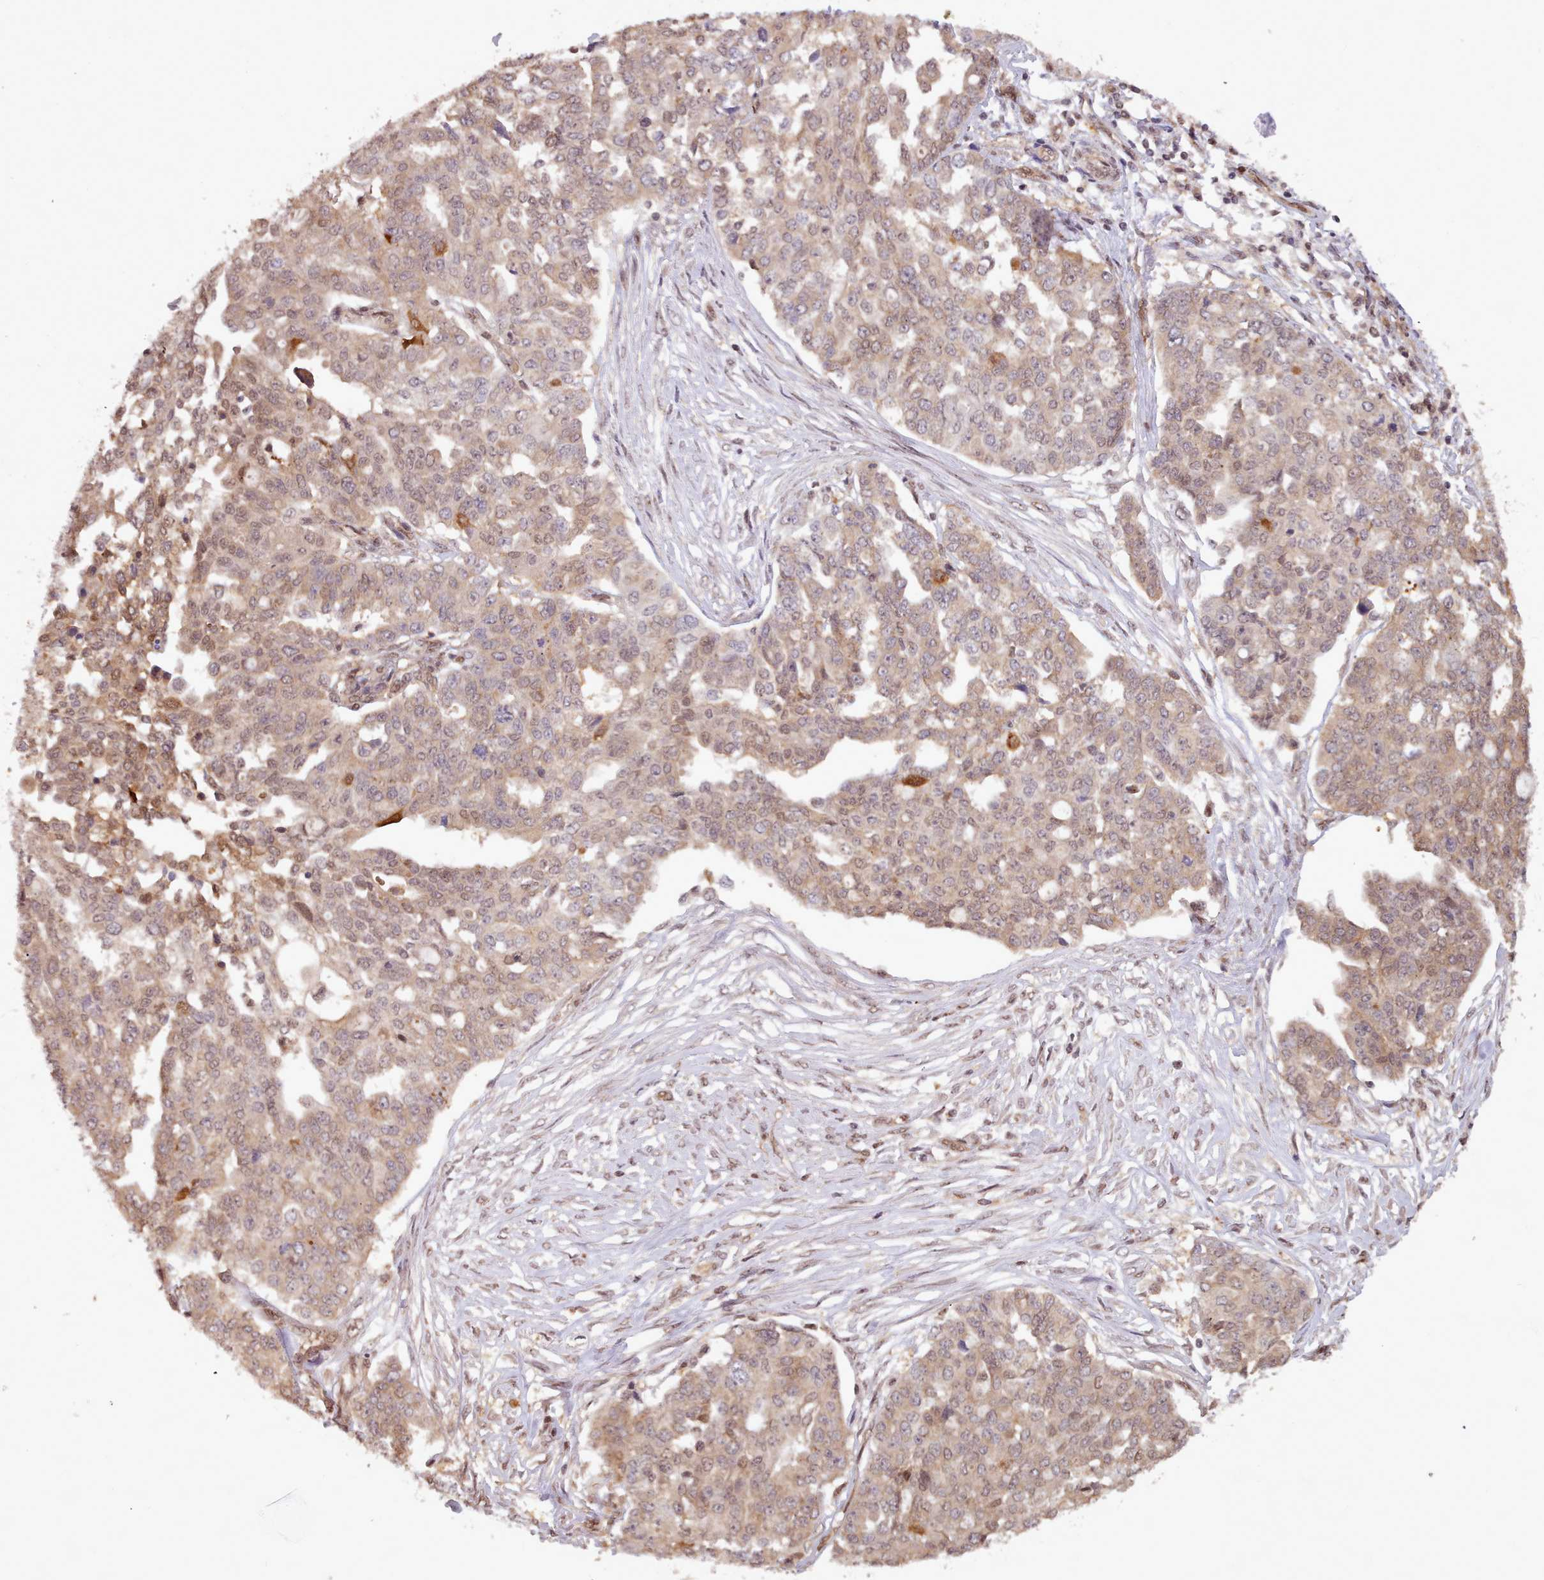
{"staining": {"intensity": "weak", "quantity": "25%-75%", "location": "cytoplasmic/membranous,nuclear"}, "tissue": "ovarian cancer", "cell_type": "Tumor cells", "image_type": "cancer", "snomed": [{"axis": "morphology", "description": "Cystadenocarcinoma, serous, NOS"}, {"axis": "topography", "description": "Soft tissue"}, {"axis": "topography", "description": "Ovary"}], "caption": "Human ovarian cancer (serous cystadenocarcinoma) stained with a brown dye shows weak cytoplasmic/membranous and nuclear positive staining in approximately 25%-75% of tumor cells.", "gene": "RPS27A", "patient": {"sex": "female", "age": 57}}